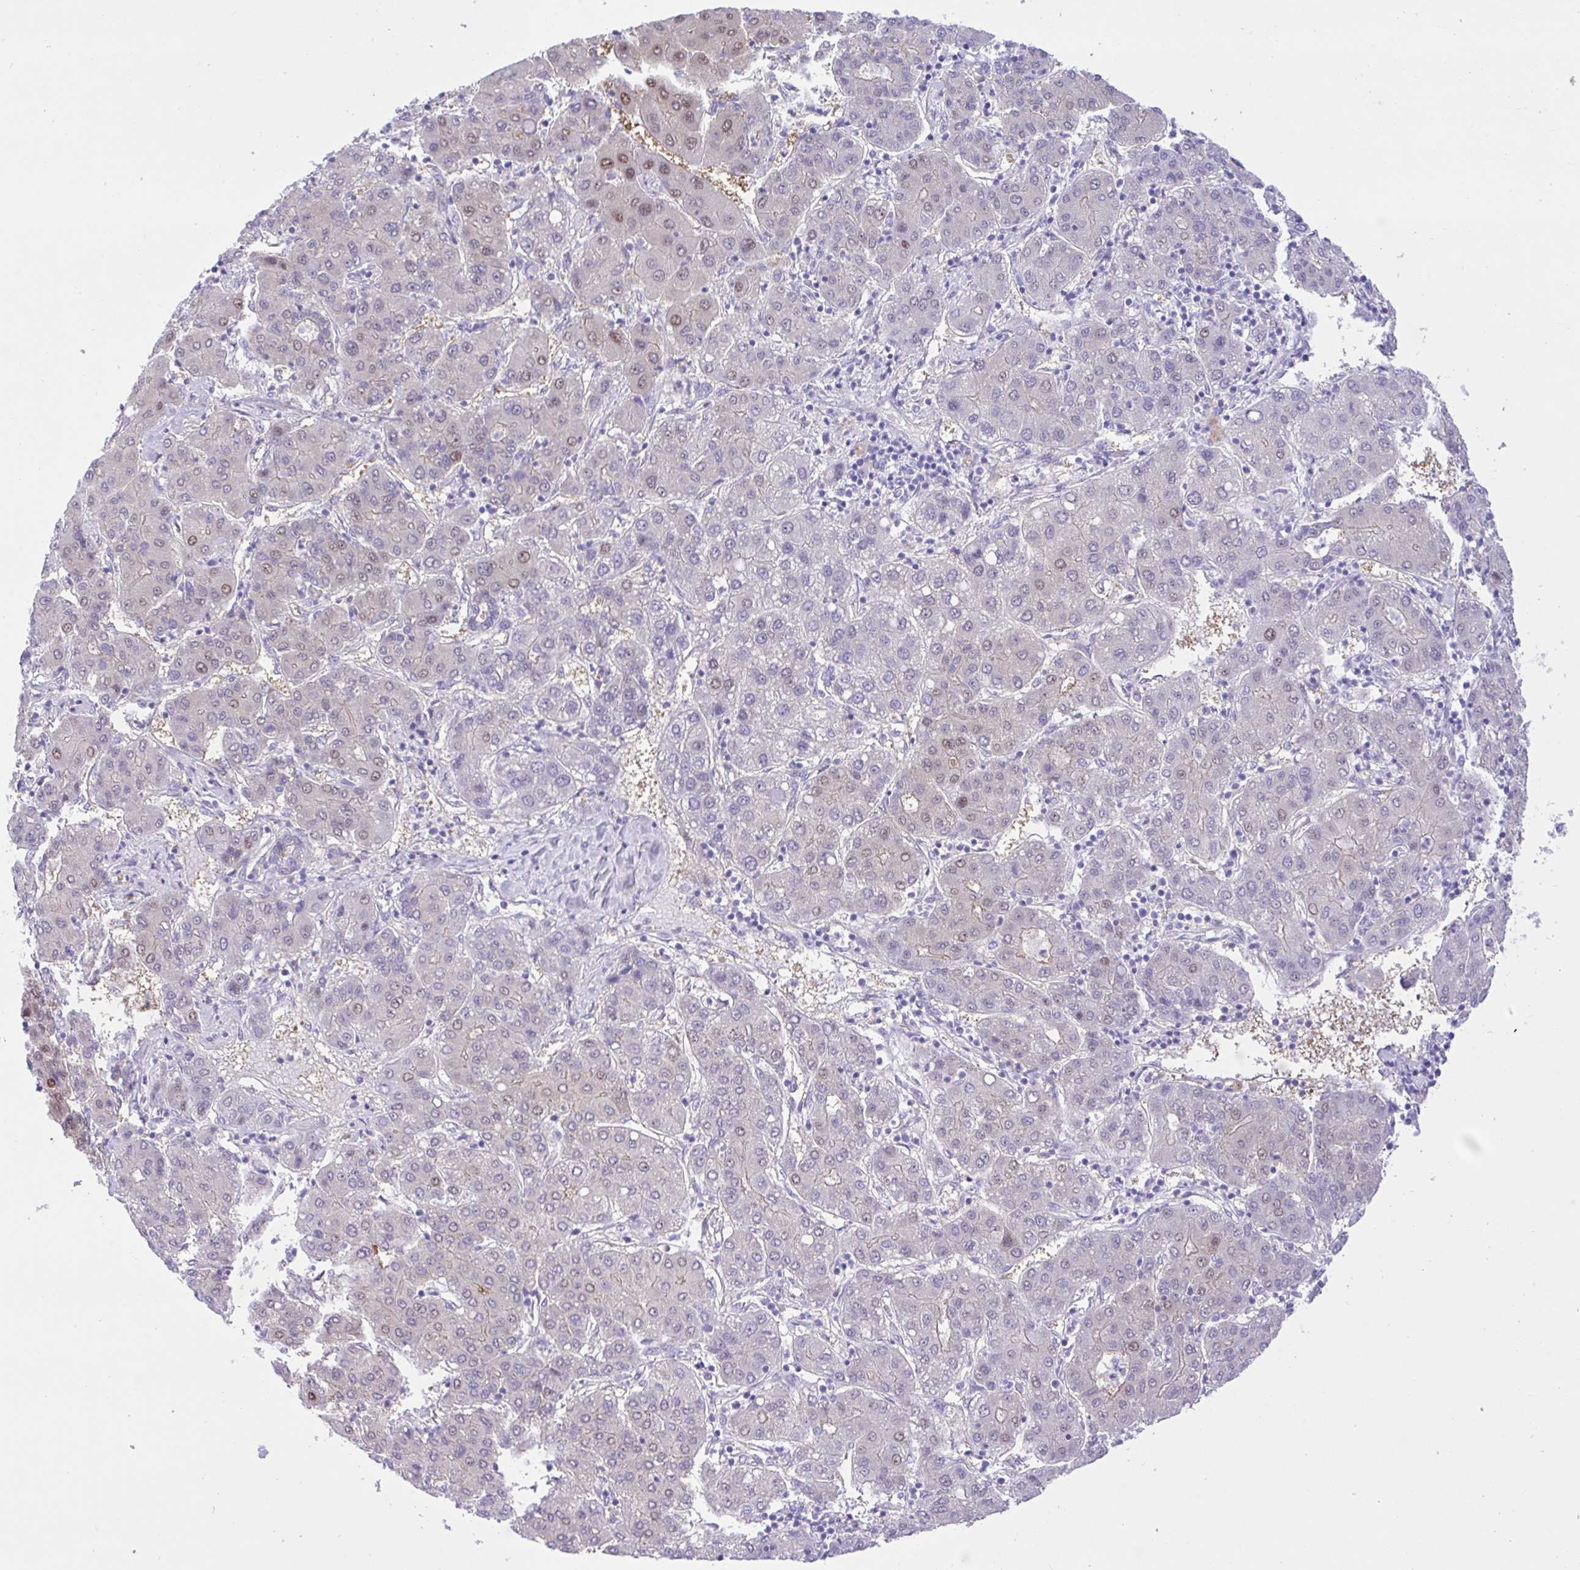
{"staining": {"intensity": "weak", "quantity": "25%-75%", "location": "nuclear"}, "tissue": "liver cancer", "cell_type": "Tumor cells", "image_type": "cancer", "snomed": [{"axis": "morphology", "description": "Carcinoma, Hepatocellular, NOS"}, {"axis": "topography", "description": "Liver"}], "caption": "Protein expression analysis of liver cancer (hepatocellular carcinoma) exhibits weak nuclear expression in approximately 25%-75% of tumor cells.", "gene": "ZNF101", "patient": {"sex": "male", "age": 65}}